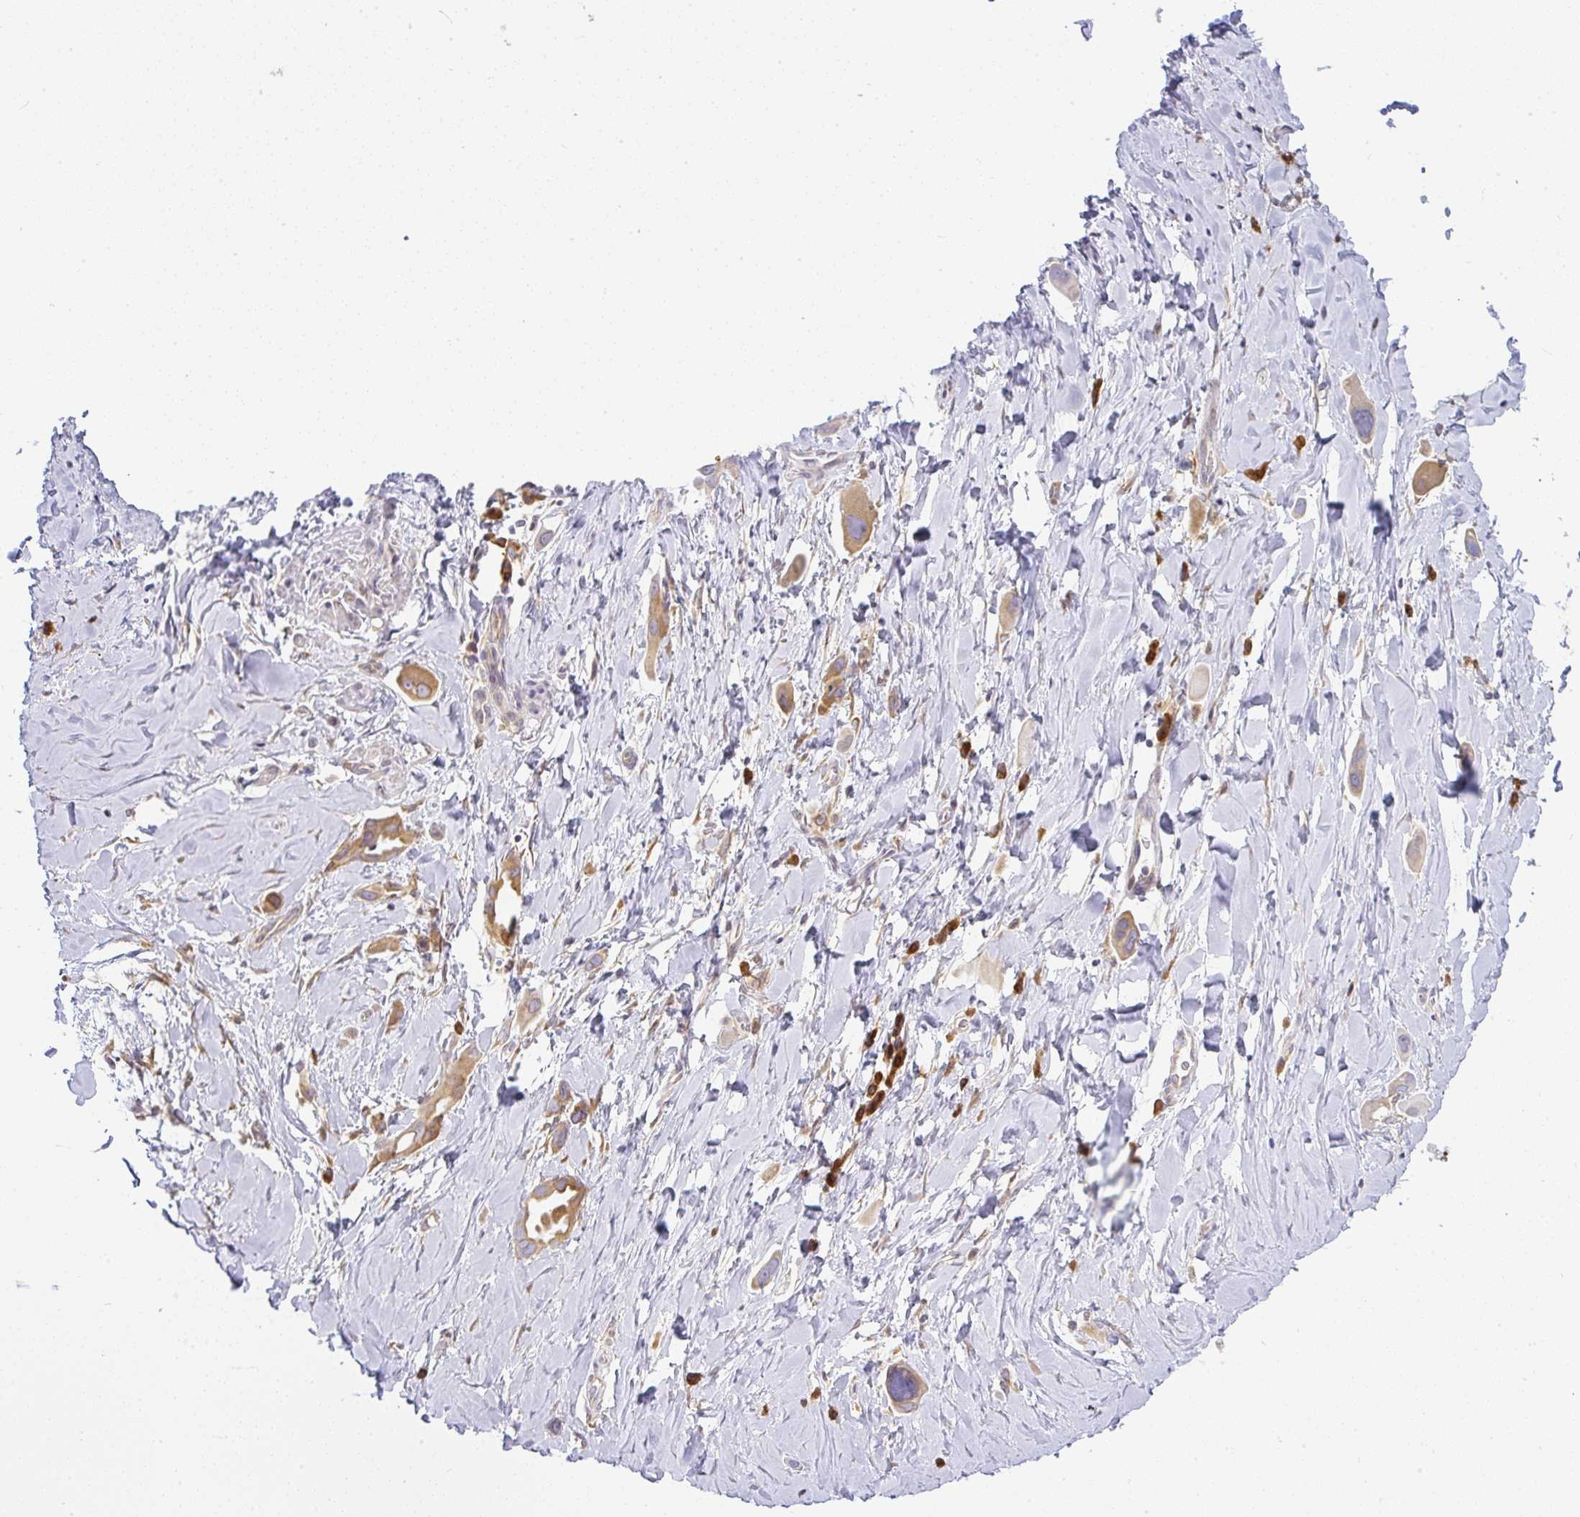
{"staining": {"intensity": "moderate", "quantity": ">75%", "location": "cytoplasmic/membranous"}, "tissue": "lung cancer", "cell_type": "Tumor cells", "image_type": "cancer", "snomed": [{"axis": "morphology", "description": "Adenocarcinoma, NOS"}, {"axis": "topography", "description": "Lung"}], "caption": "Adenocarcinoma (lung) stained for a protein shows moderate cytoplasmic/membranous positivity in tumor cells.", "gene": "DERL2", "patient": {"sex": "male", "age": 76}}